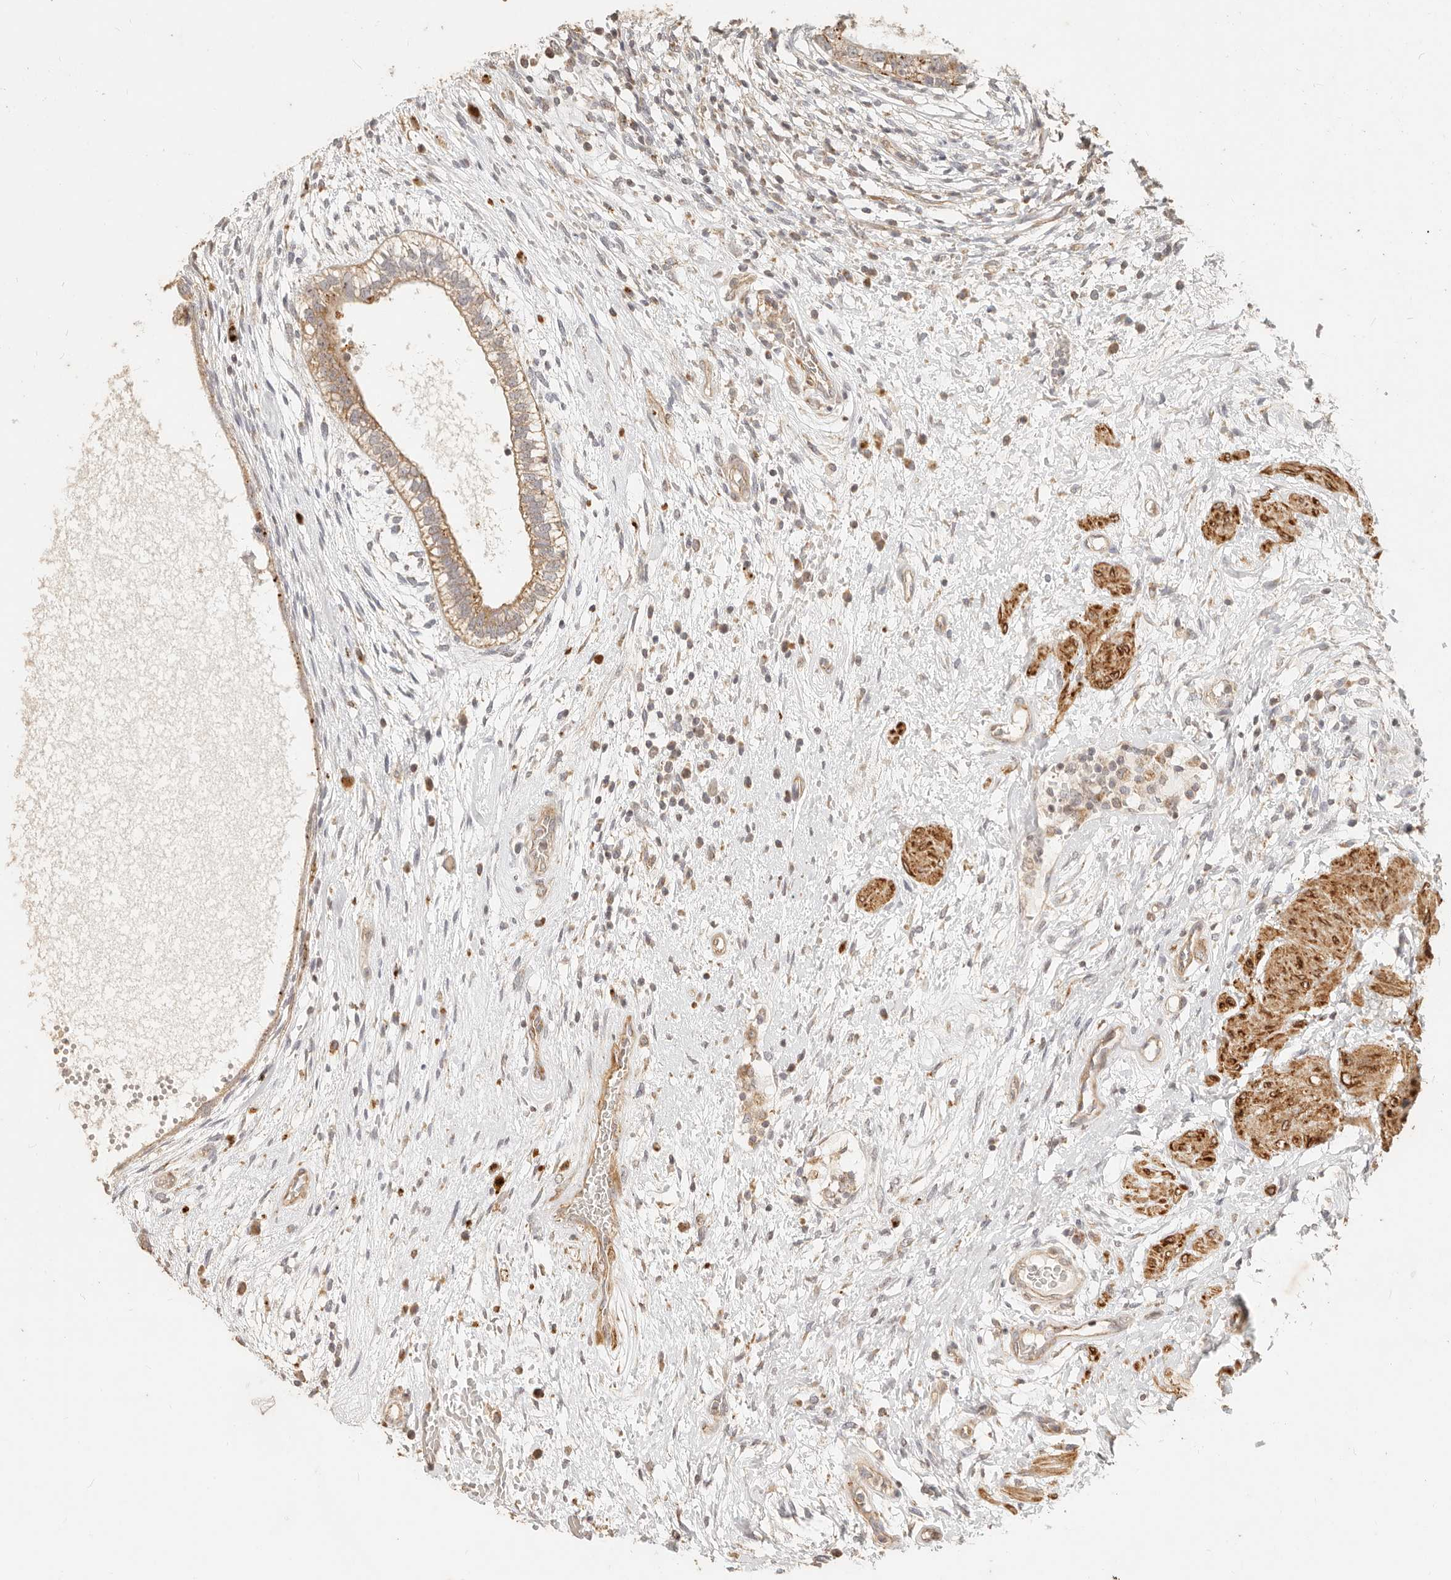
{"staining": {"intensity": "weak", "quantity": ">75%", "location": "cytoplasmic/membranous"}, "tissue": "testis cancer", "cell_type": "Tumor cells", "image_type": "cancer", "snomed": [{"axis": "morphology", "description": "Carcinoma, Embryonal, NOS"}, {"axis": "topography", "description": "Testis"}], "caption": "The immunohistochemical stain highlights weak cytoplasmic/membranous expression in tumor cells of embryonal carcinoma (testis) tissue.", "gene": "PTPN22", "patient": {"sex": "male", "age": 26}}